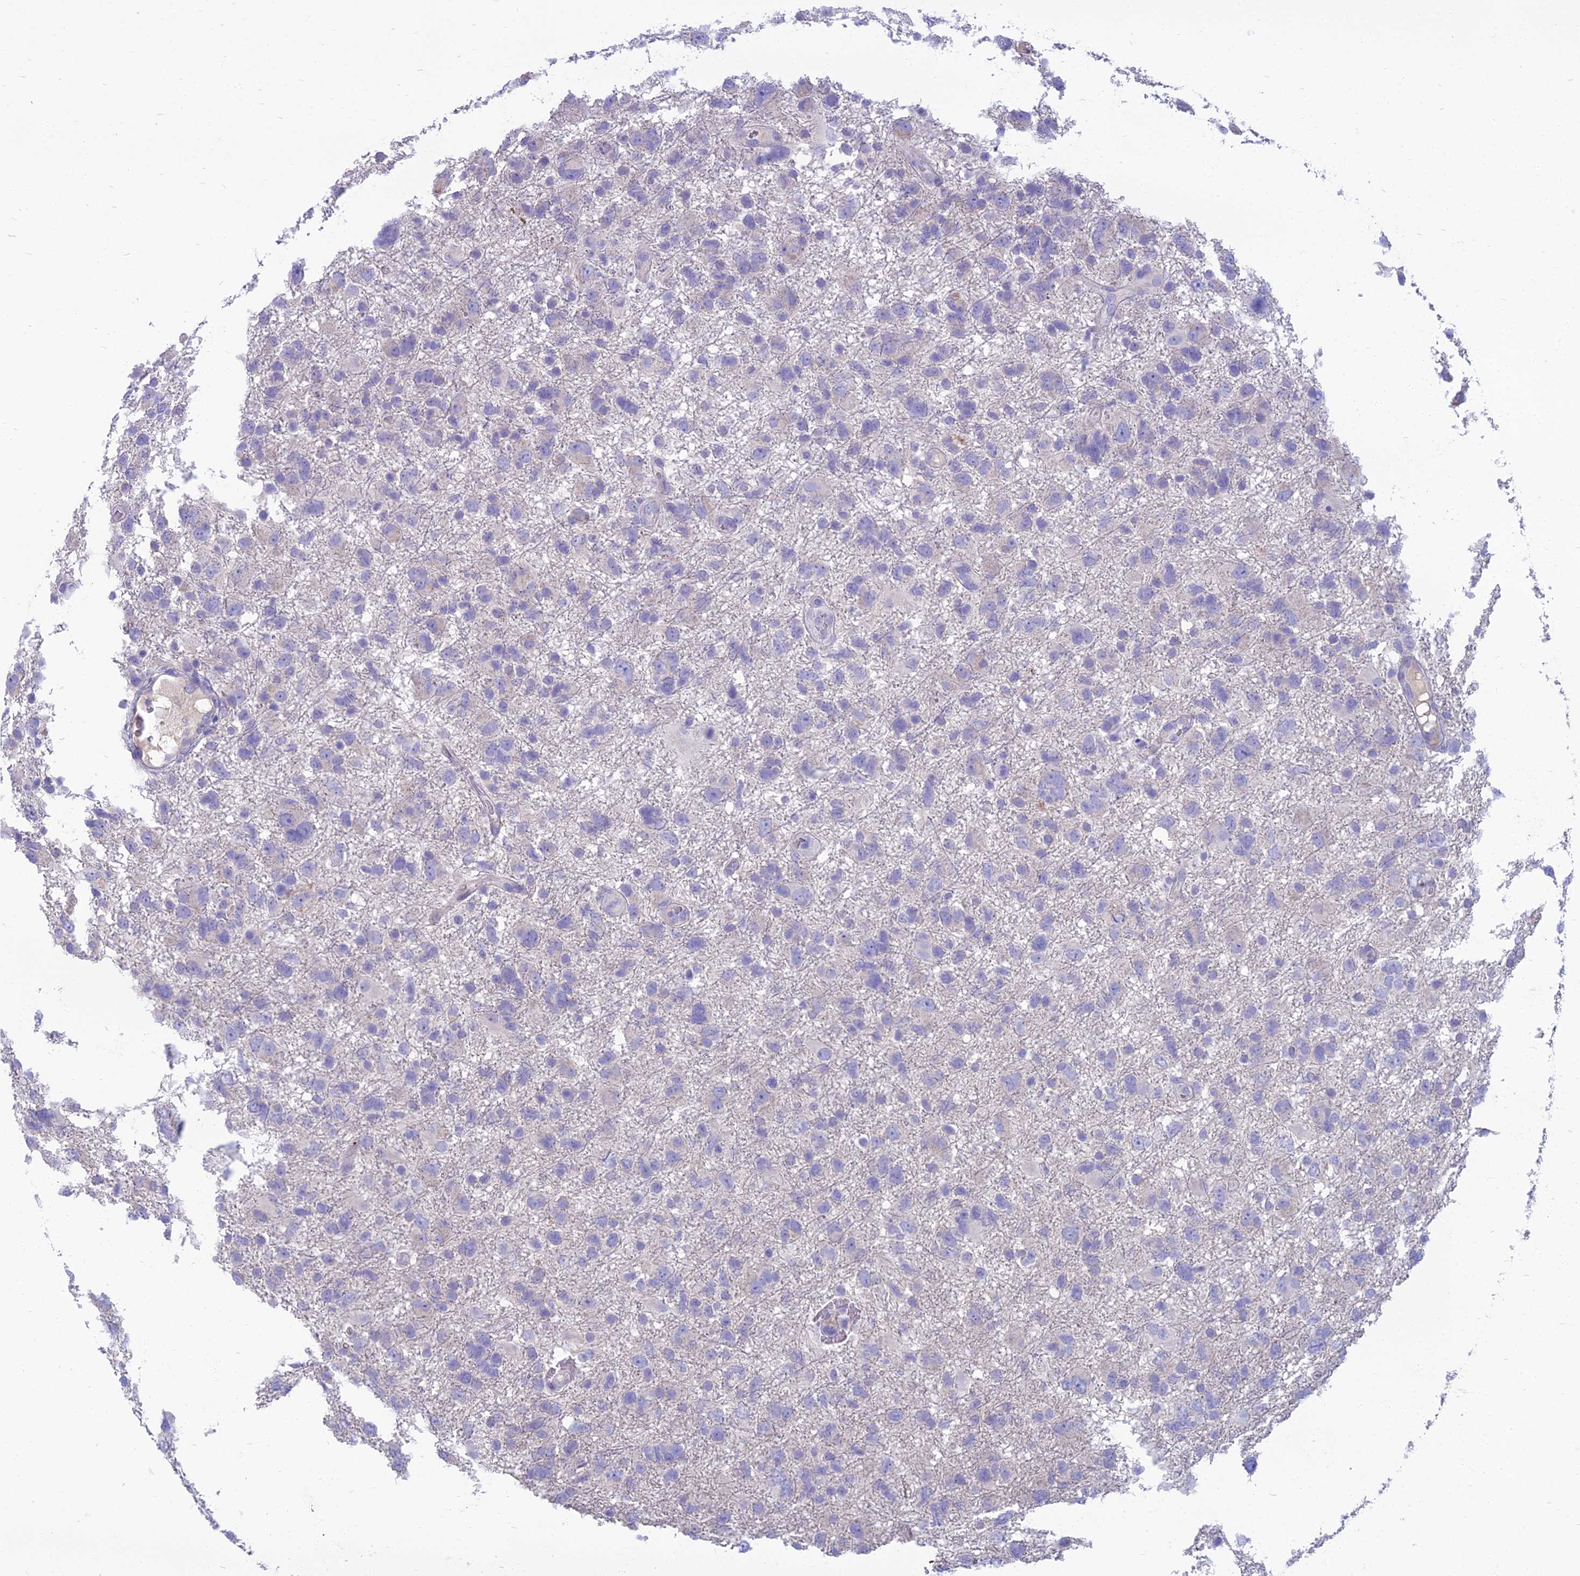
{"staining": {"intensity": "negative", "quantity": "none", "location": "none"}, "tissue": "glioma", "cell_type": "Tumor cells", "image_type": "cancer", "snomed": [{"axis": "morphology", "description": "Glioma, malignant, High grade"}, {"axis": "topography", "description": "Brain"}], "caption": "Immunohistochemical staining of malignant glioma (high-grade) reveals no significant expression in tumor cells.", "gene": "SPTLC3", "patient": {"sex": "male", "age": 61}}